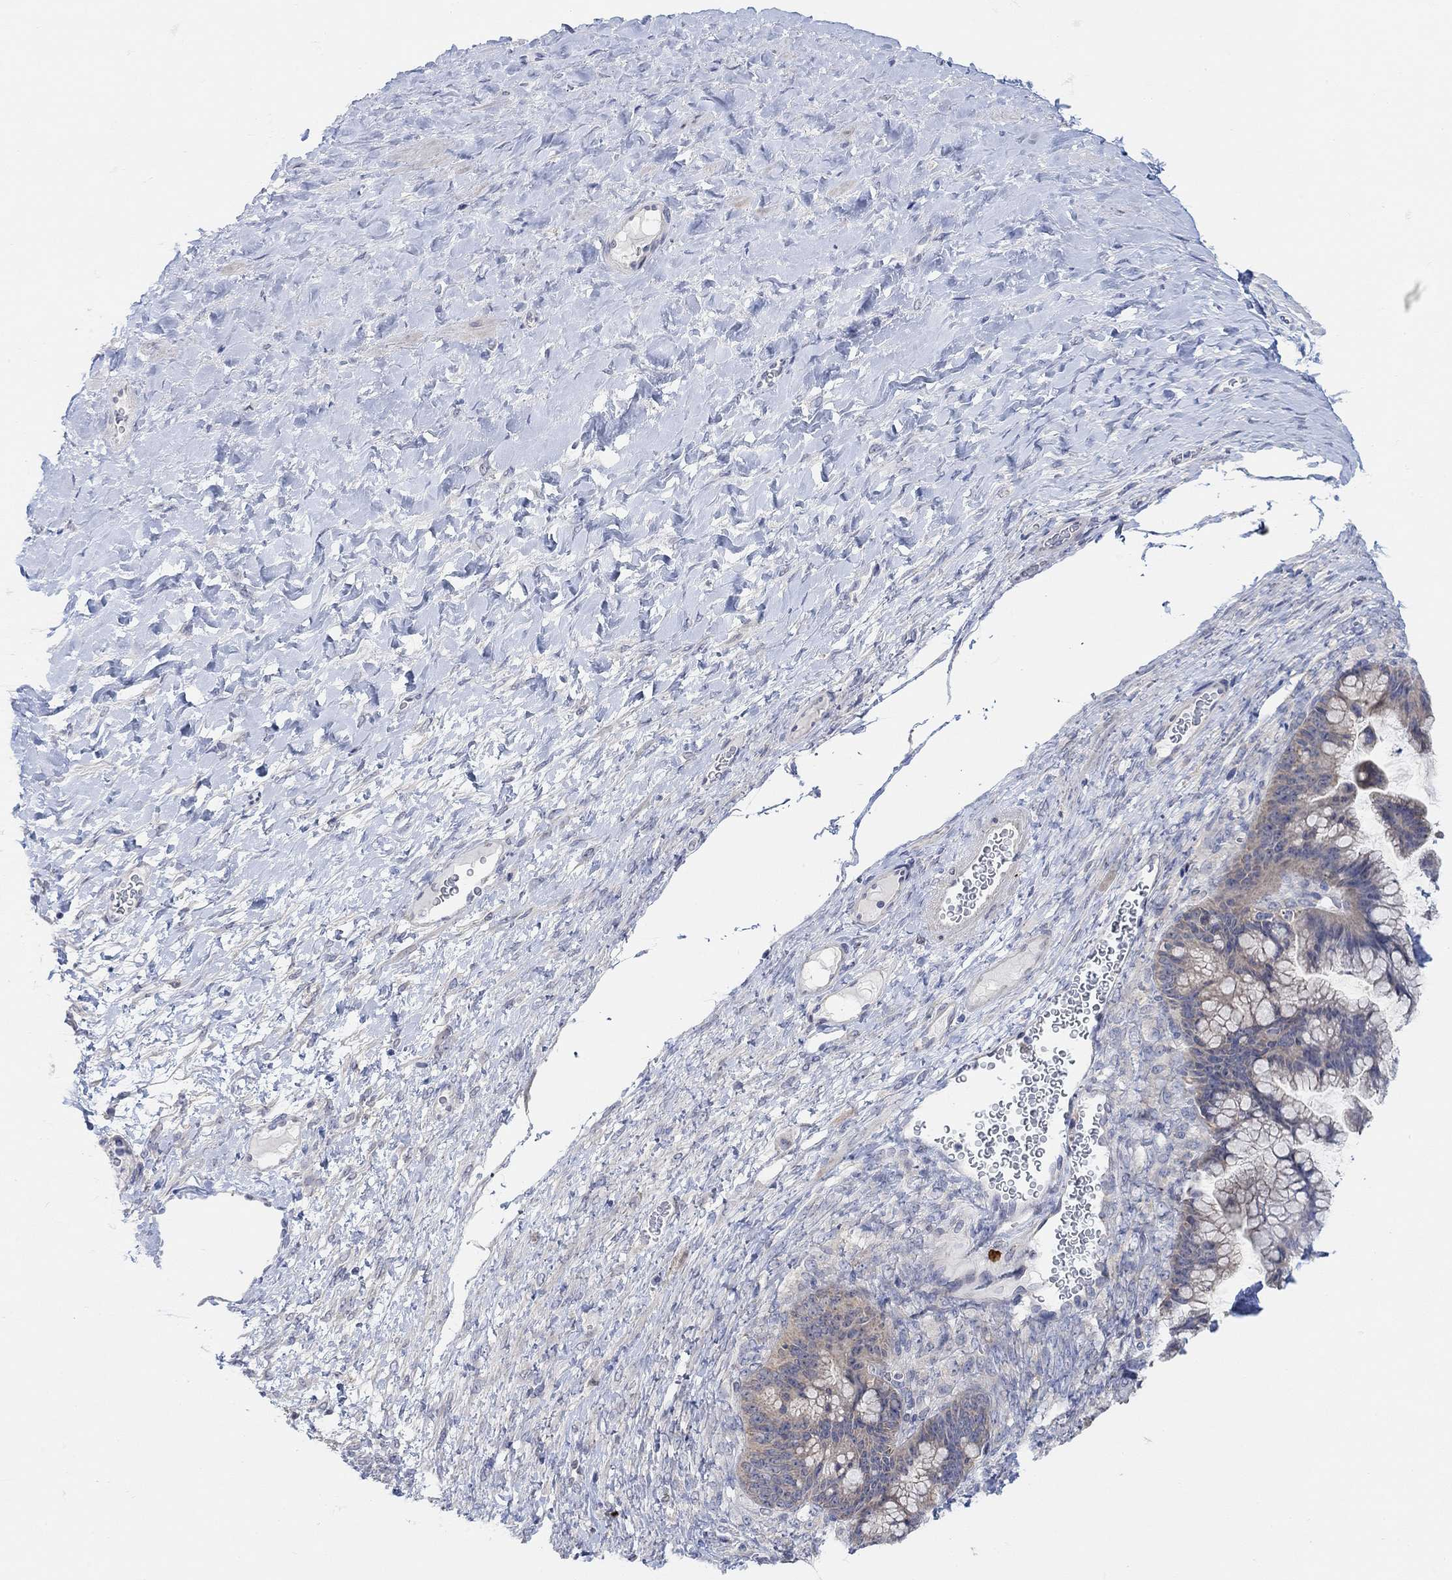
{"staining": {"intensity": "weak", "quantity": "<25%", "location": "cytoplasmic/membranous"}, "tissue": "ovarian cancer", "cell_type": "Tumor cells", "image_type": "cancer", "snomed": [{"axis": "morphology", "description": "Cystadenocarcinoma, mucinous, NOS"}, {"axis": "topography", "description": "Ovary"}], "caption": "Image shows no protein expression in tumor cells of mucinous cystadenocarcinoma (ovarian) tissue. (Stains: DAB (3,3'-diaminobenzidine) immunohistochemistry with hematoxylin counter stain, Microscopy: brightfield microscopy at high magnification).", "gene": "RIMS1", "patient": {"sex": "female", "age": 67}}